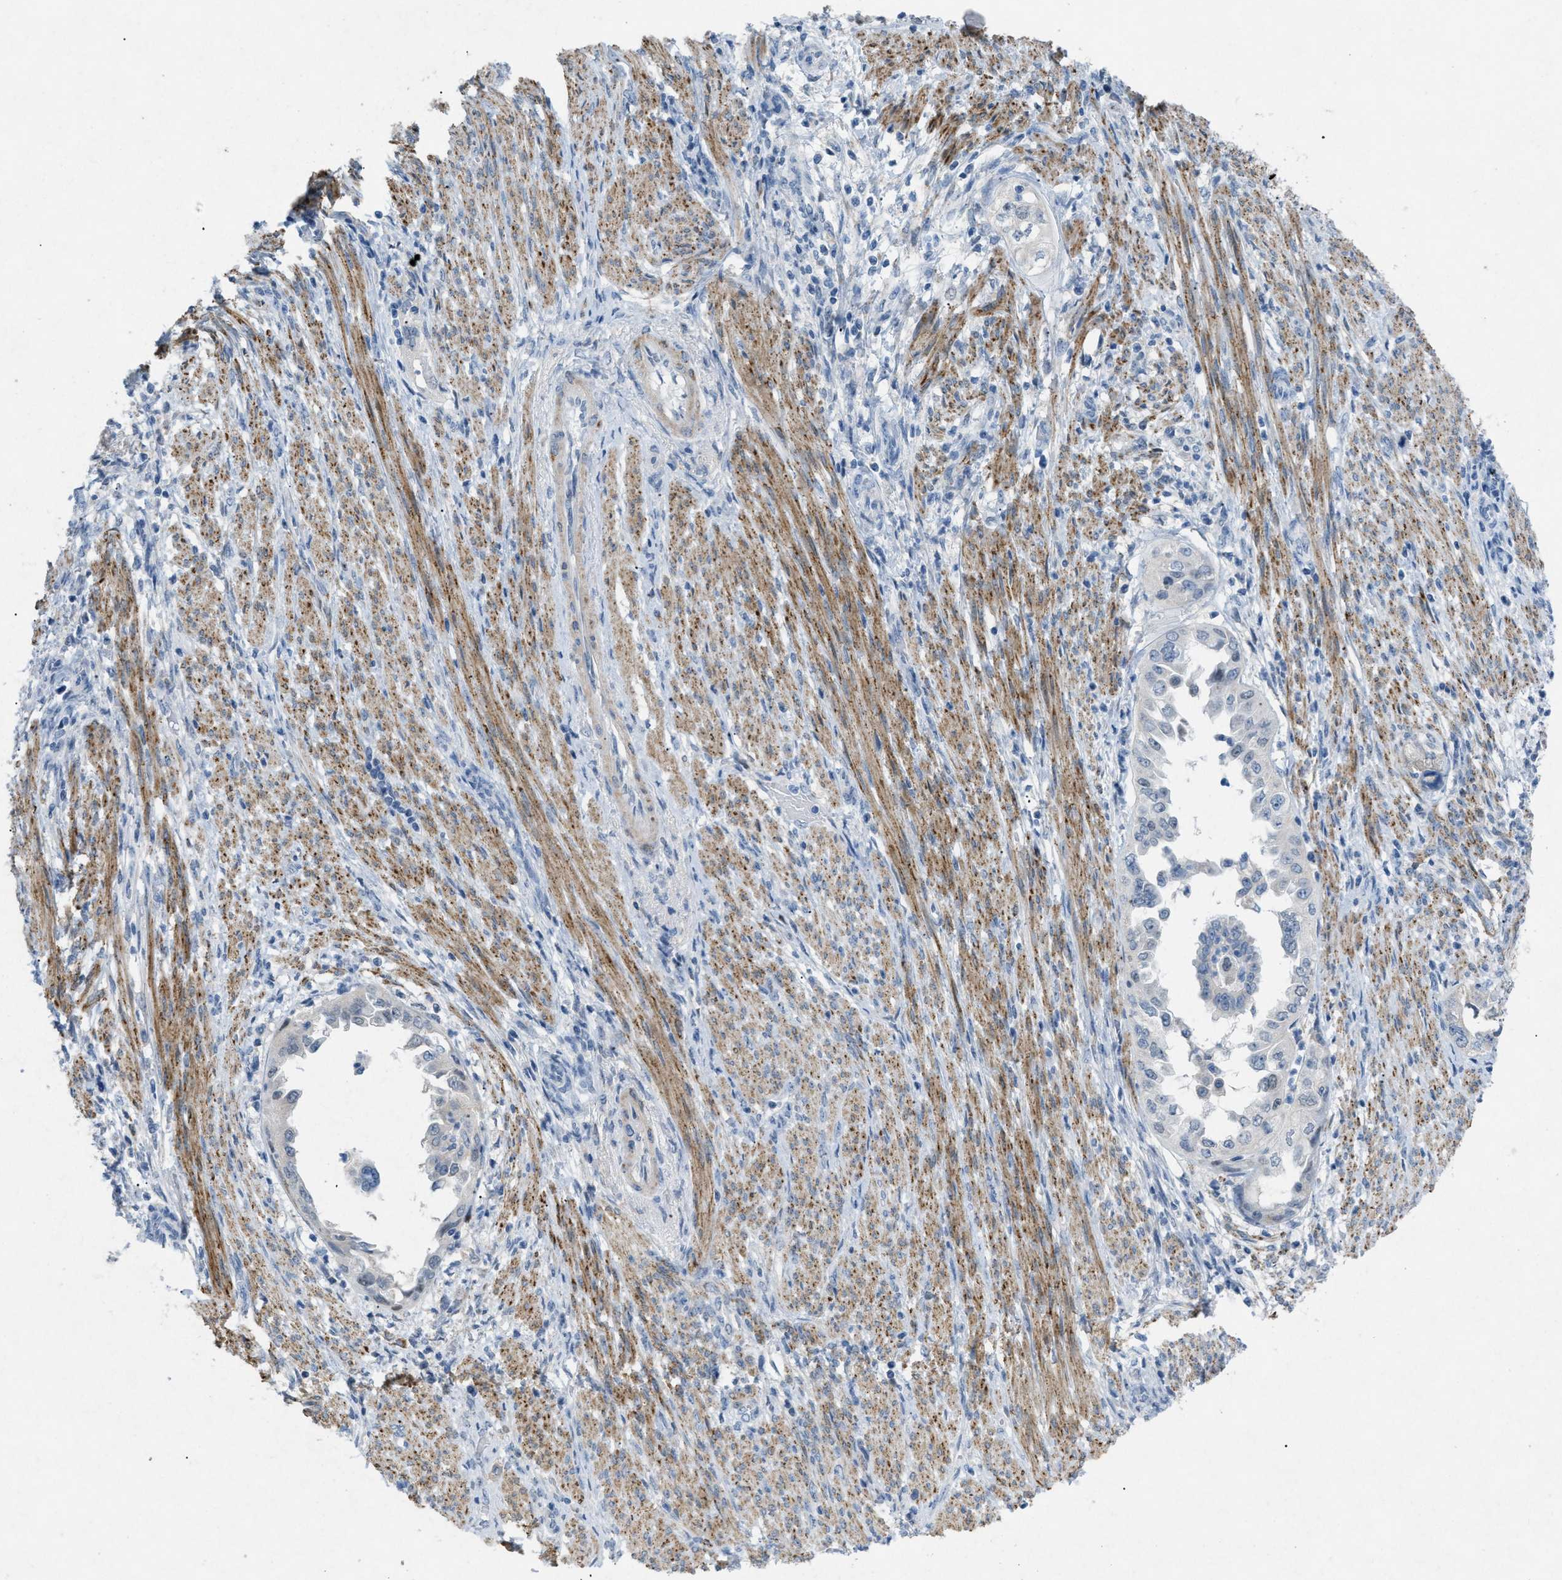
{"staining": {"intensity": "negative", "quantity": "none", "location": "none"}, "tissue": "endometrial cancer", "cell_type": "Tumor cells", "image_type": "cancer", "snomed": [{"axis": "morphology", "description": "Adenocarcinoma, NOS"}, {"axis": "topography", "description": "Endometrium"}], "caption": "Immunohistochemistry histopathology image of endometrial cancer stained for a protein (brown), which exhibits no staining in tumor cells.", "gene": "TASOR", "patient": {"sex": "female", "age": 85}}